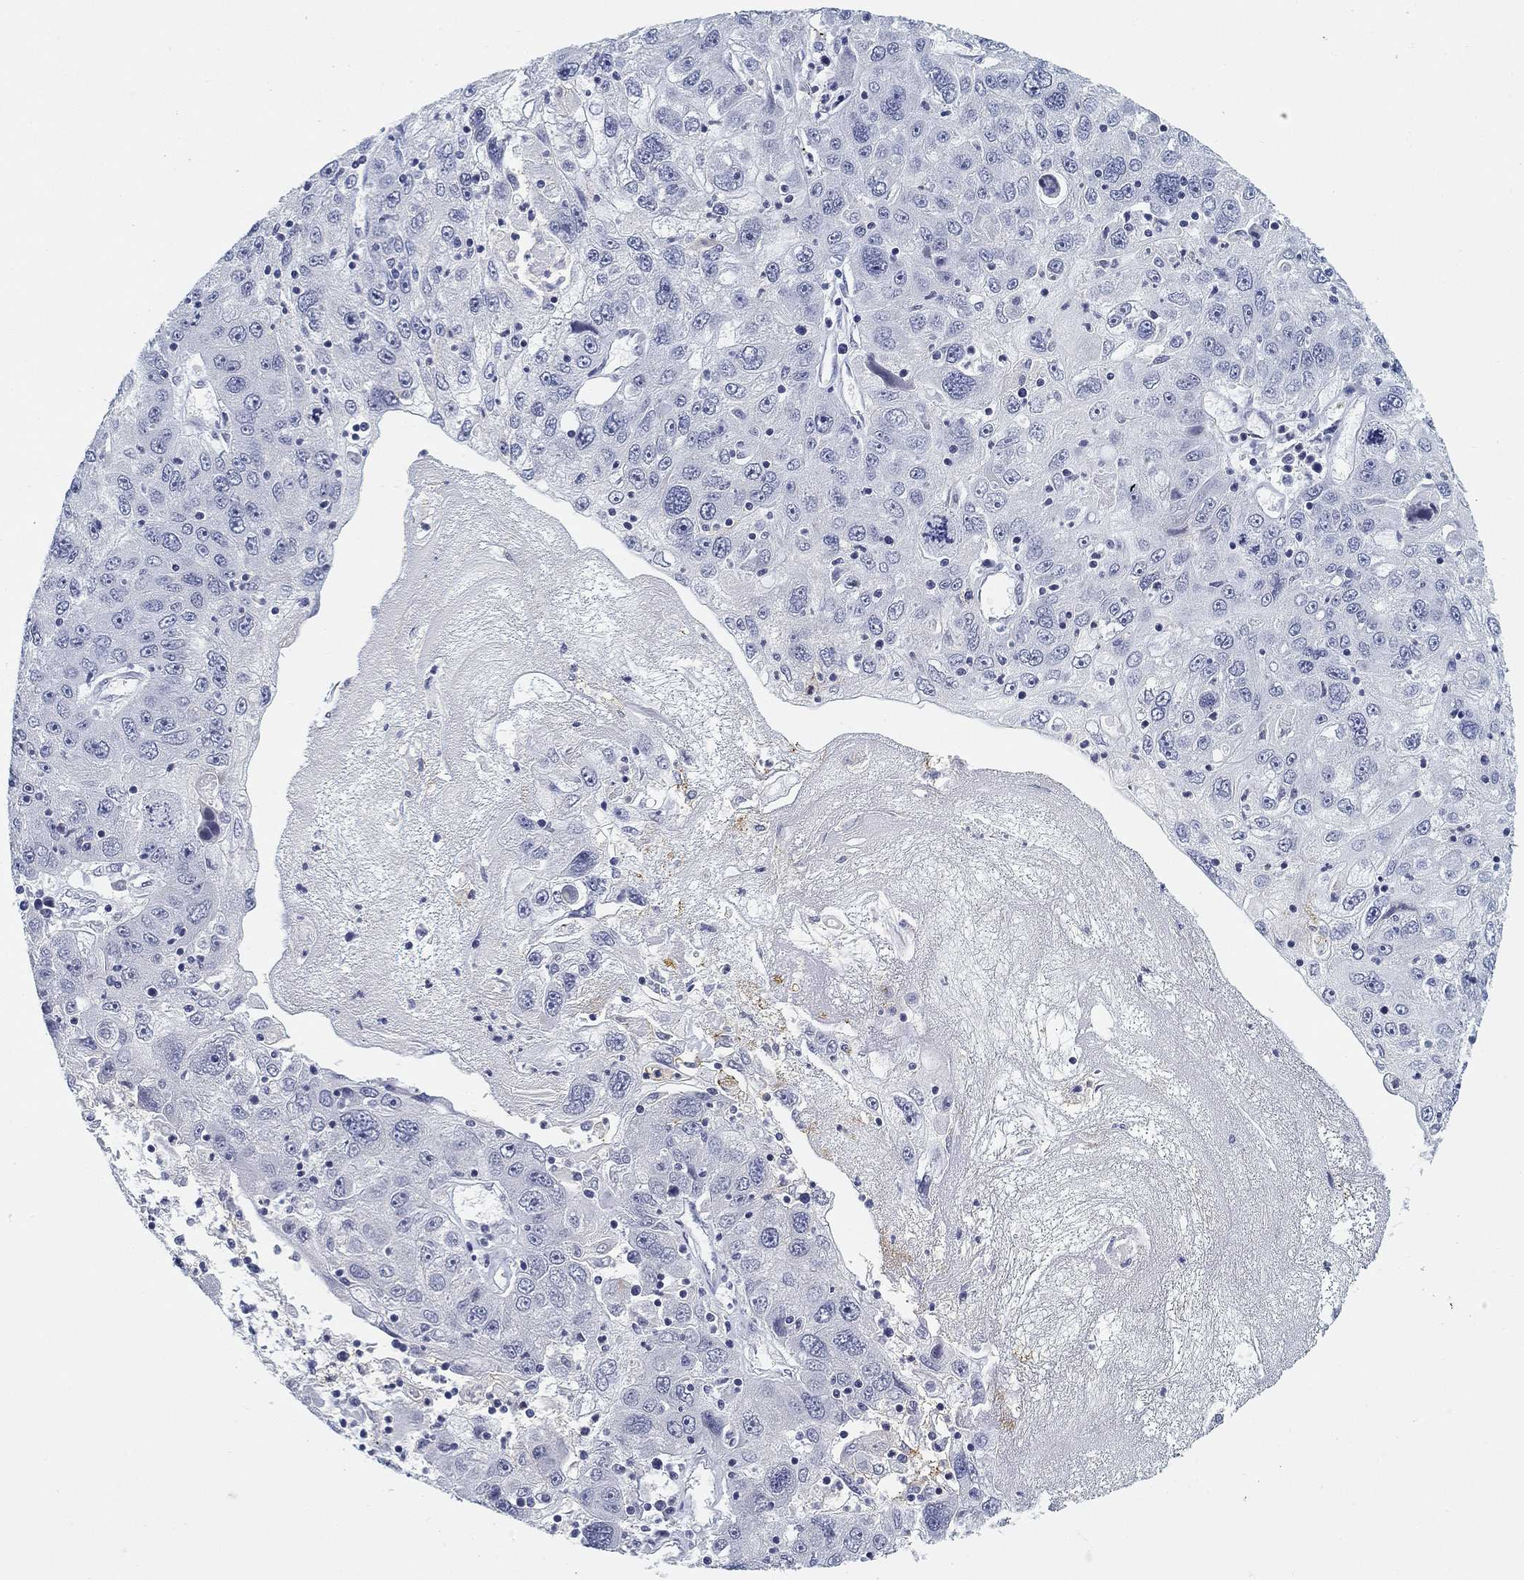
{"staining": {"intensity": "negative", "quantity": "none", "location": "none"}, "tissue": "stomach cancer", "cell_type": "Tumor cells", "image_type": "cancer", "snomed": [{"axis": "morphology", "description": "Adenocarcinoma, NOS"}, {"axis": "topography", "description": "Stomach"}], "caption": "This is an immunohistochemistry image of human stomach cancer. There is no positivity in tumor cells.", "gene": "SLC2A5", "patient": {"sex": "male", "age": 56}}